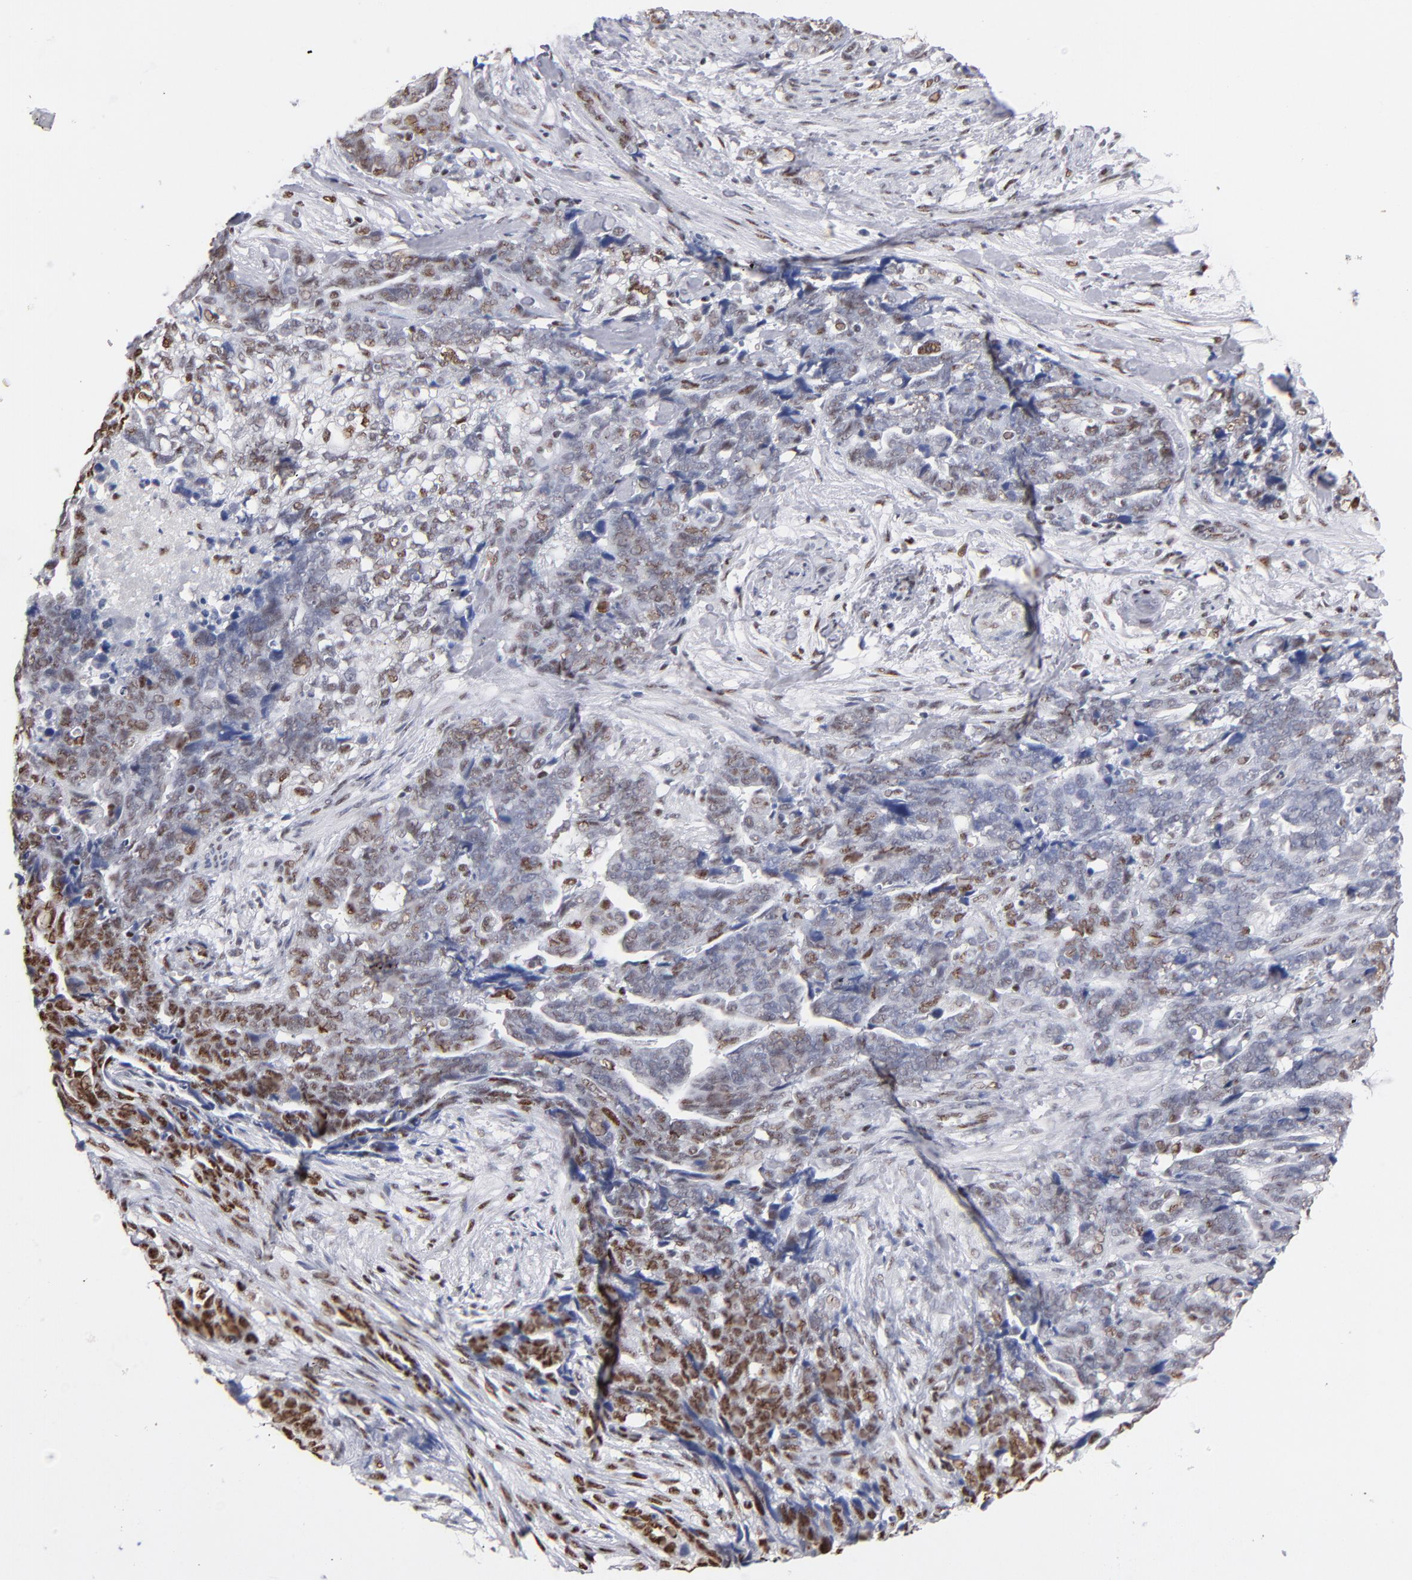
{"staining": {"intensity": "moderate", "quantity": "25%-75%", "location": "nuclear"}, "tissue": "ovarian cancer", "cell_type": "Tumor cells", "image_type": "cancer", "snomed": [{"axis": "morphology", "description": "Normal tissue, NOS"}, {"axis": "morphology", "description": "Cystadenocarcinoma, serous, NOS"}, {"axis": "topography", "description": "Fallopian tube"}, {"axis": "topography", "description": "Ovary"}], "caption": "A high-resolution image shows immunohistochemistry staining of serous cystadenocarcinoma (ovarian), which displays moderate nuclear expression in approximately 25%-75% of tumor cells.", "gene": "MN1", "patient": {"sex": "female", "age": 56}}